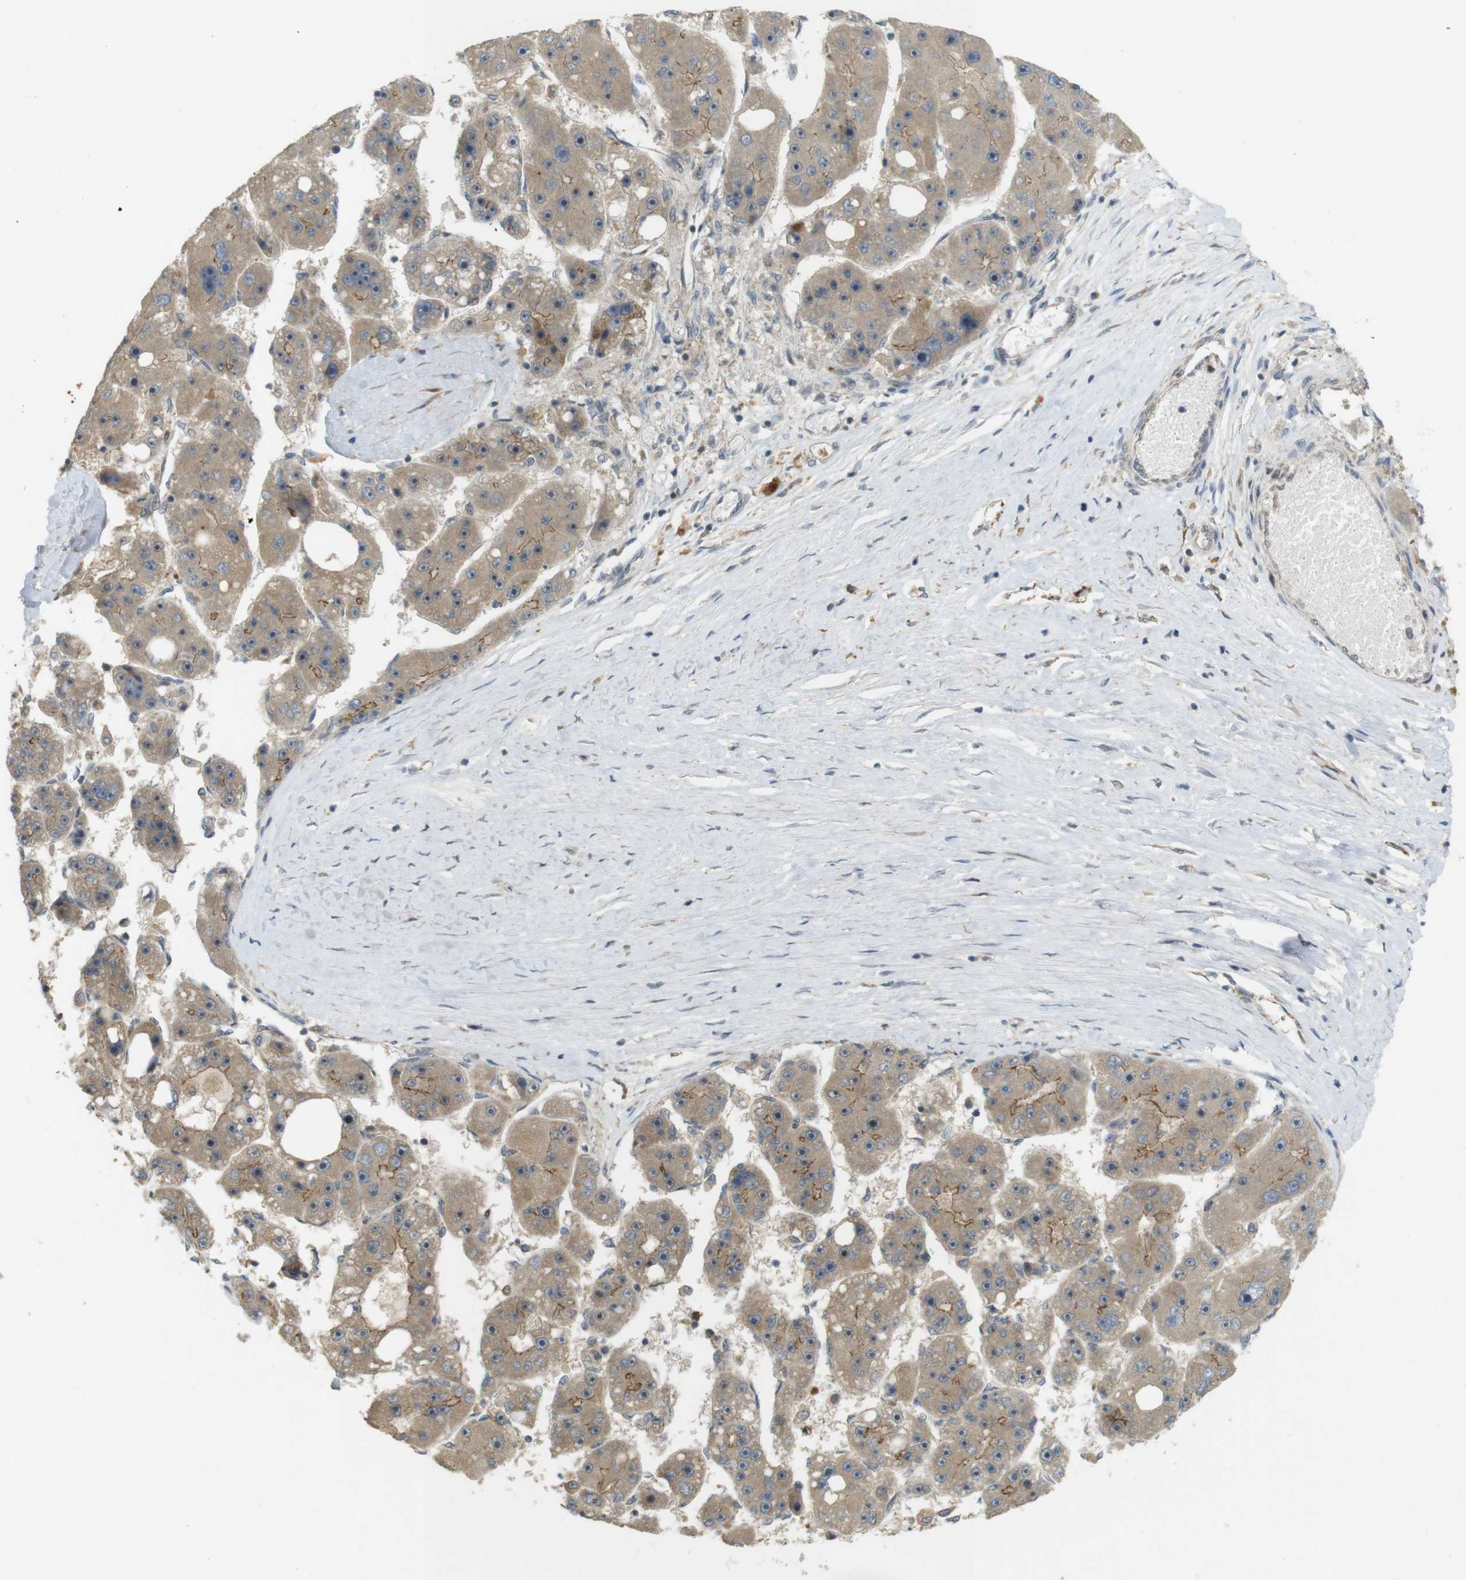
{"staining": {"intensity": "moderate", "quantity": ">75%", "location": "cytoplasmic/membranous"}, "tissue": "liver cancer", "cell_type": "Tumor cells", "image_type": "cancer", "snomed": [{"axis": "morphology", "description": "Carcinoma, Hepatocellular, NOS"}, {"axis": "topography", "description": "Liver"}], "caption": "Immunohistochemical staining of human liver cancer displays medium levels of moderate cytoplasmic/membranous staining in approximately >75% of tumor cells. (brown staining indicates protein expression, while blue staining denotes nuclei).", "gene": "TMX3", "patient": {"sex": "female", "age": 61}}